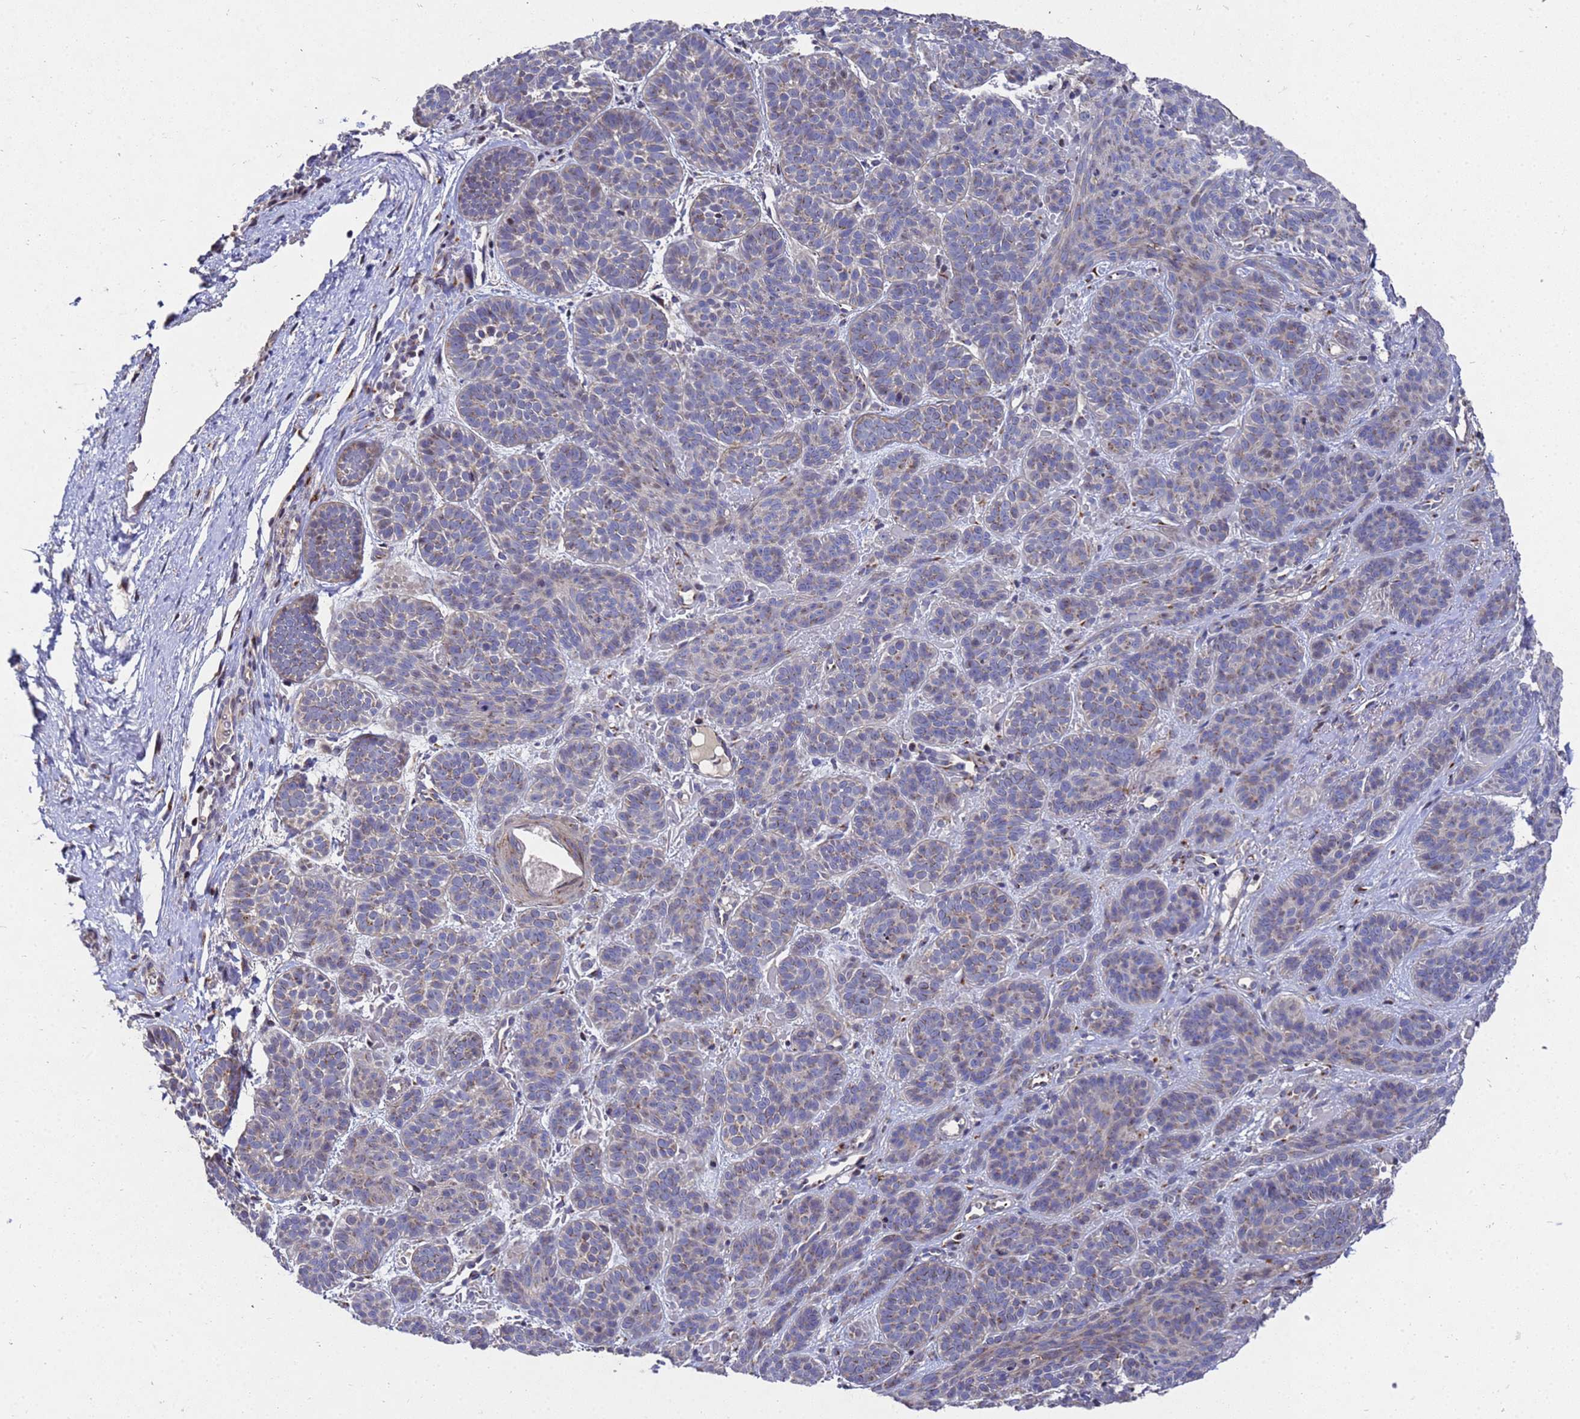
{"staining": {"intensity": "weak", "quantity": "<25%", "location": "cytoplasmic/membranous"}, "tissue": "skin cancer", "cell_type": "Tumor cells", "image_type": "cancer", "snomed": [{"axis": "morphology", "description": "Basal cell carcinoma"}, {"axis": "topography", "description": "Skin"}], "caption": "The image exhibits no staining of tumor cells in skin cancer (basal cell carcinoma).", "gene": "NSUN6", "patient": {"sex": "male", "age": 85}}